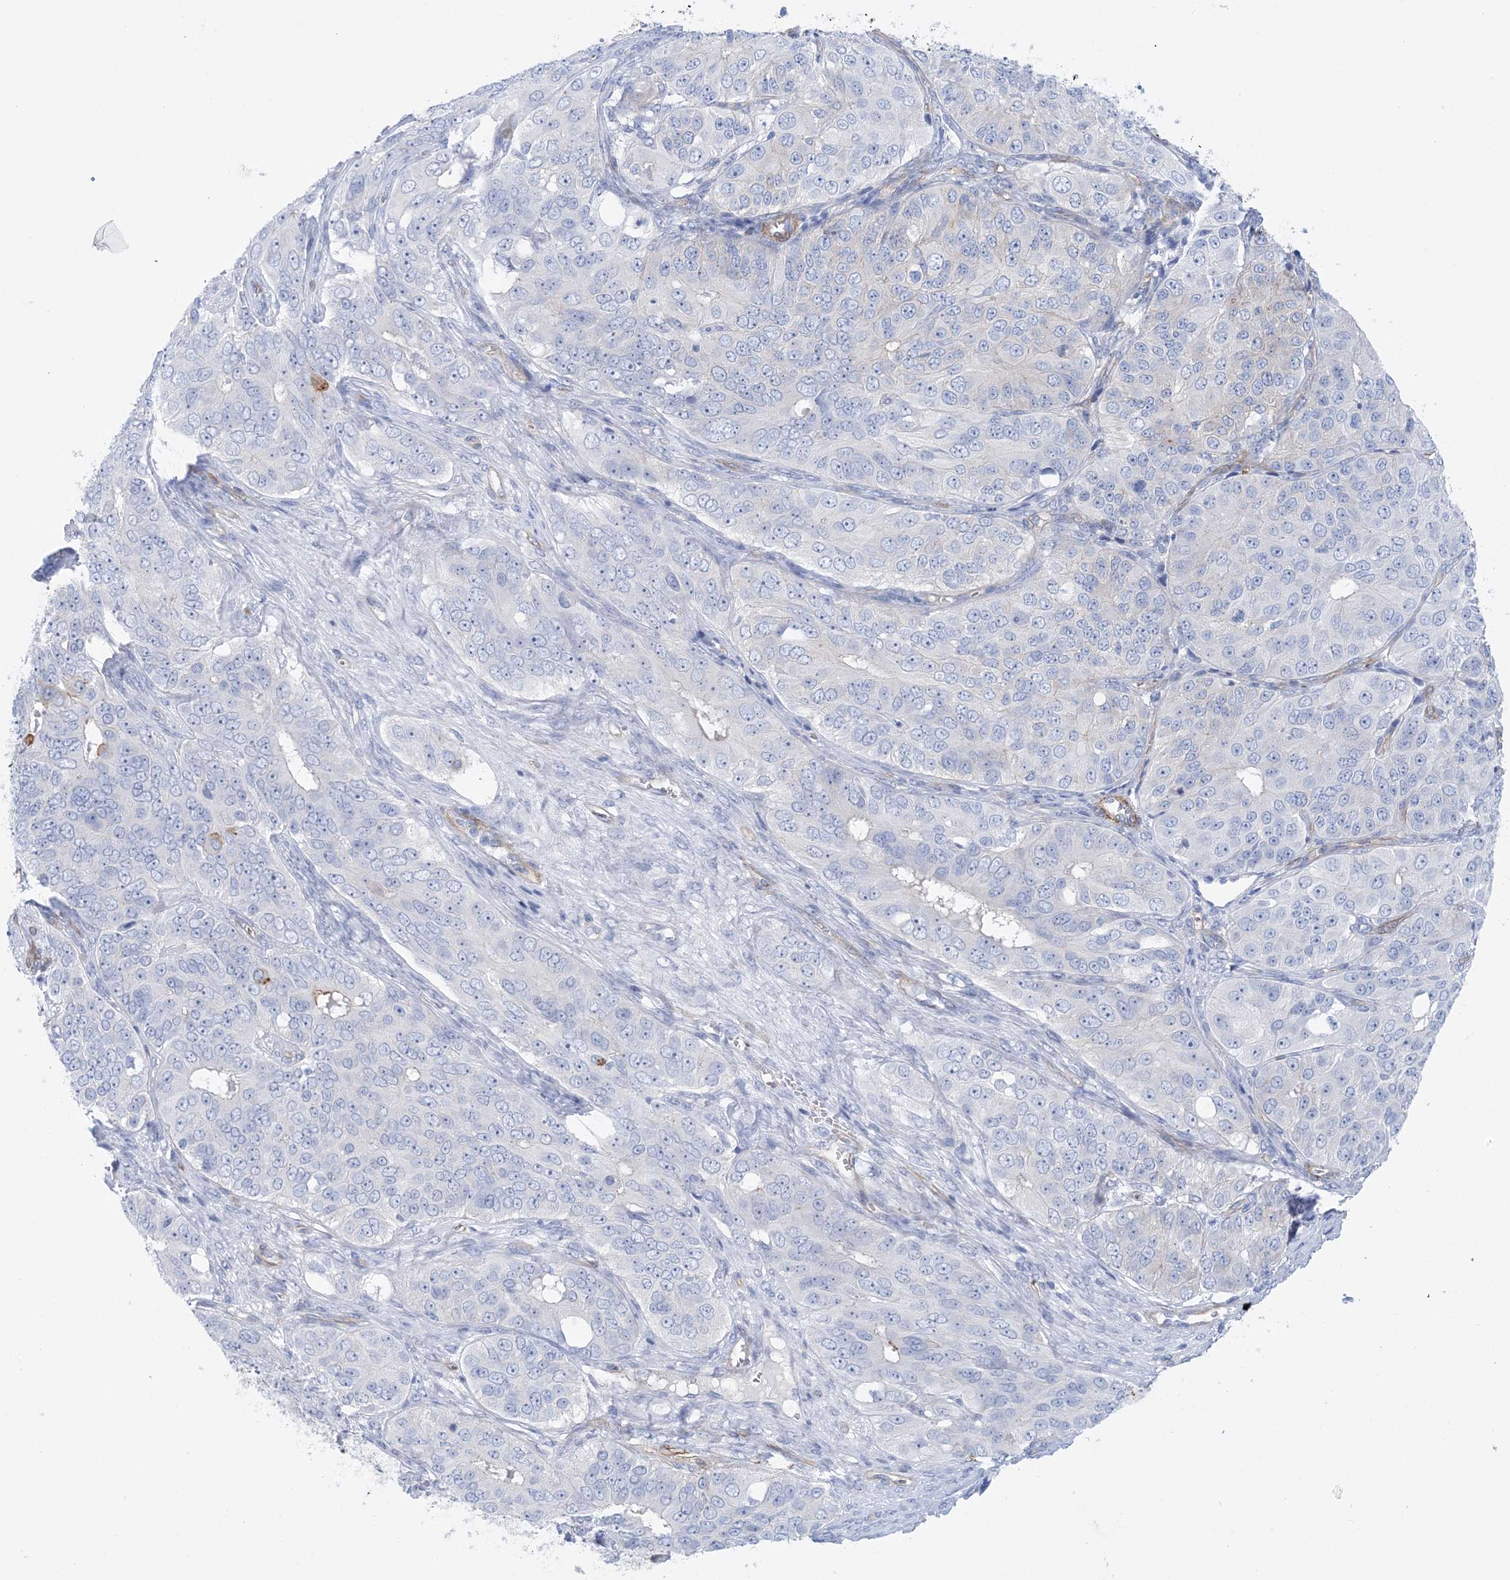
{"staining": {"intensity": "negative", "quantity": "none", "location": "none"}, "tissue": "ovarian cancer", "cell_type": "Tumor cells", "image_type": "cancer", "snomed": [{"axis": "morphology", "description": "Carcinoma, endometroid"}, {"axis": "topography", "description": "Ovary"}], "caption": "This is an immunohistochemistry micrograph of human ovarian endometroid carcinoma. There is no expression in tumor cells.", "gene": "SHANK1", "patient": {"sex": "female", "age": 51}}